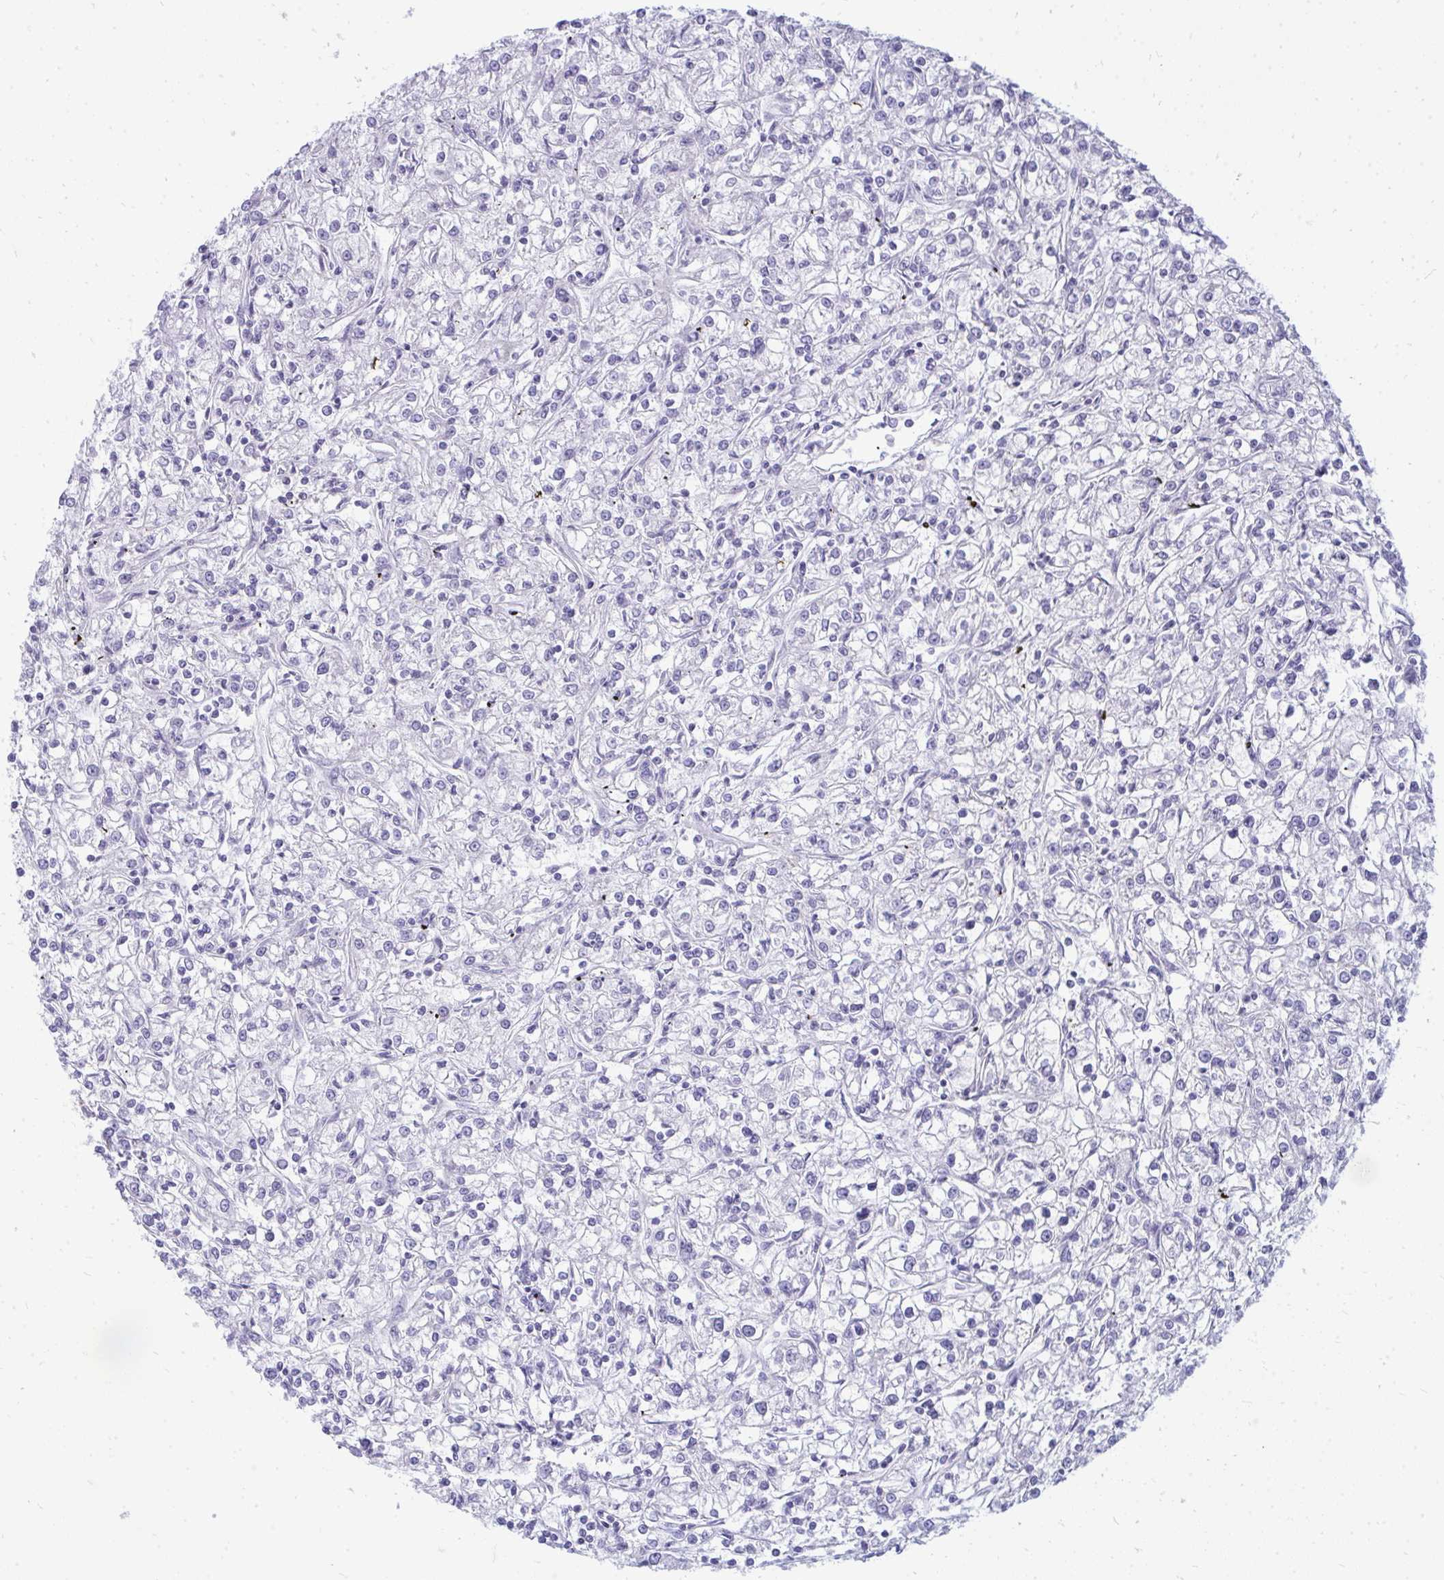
{"staining": {"intensity": "negative", "quantity": "none", "location": "none"}, "tissue": "renal cancer", "cell_type": "Tumor cells", "image_type": "cancer", "snomed": [{"axis": "morphology", "description": "Adenocarcinoma, NOS"}, {"axis": "topography", "description": "Kidney"}], "caption": "Tumor cells are negative for protein expression in human renal adenocarcinoma. (DAB (3,3'-diaminobenzidine) immunohistochemistry (IHC) with hematoxylin counter stain).", "gene": "TSPEAR", "patient": {"sex": "female", "age": 59}}